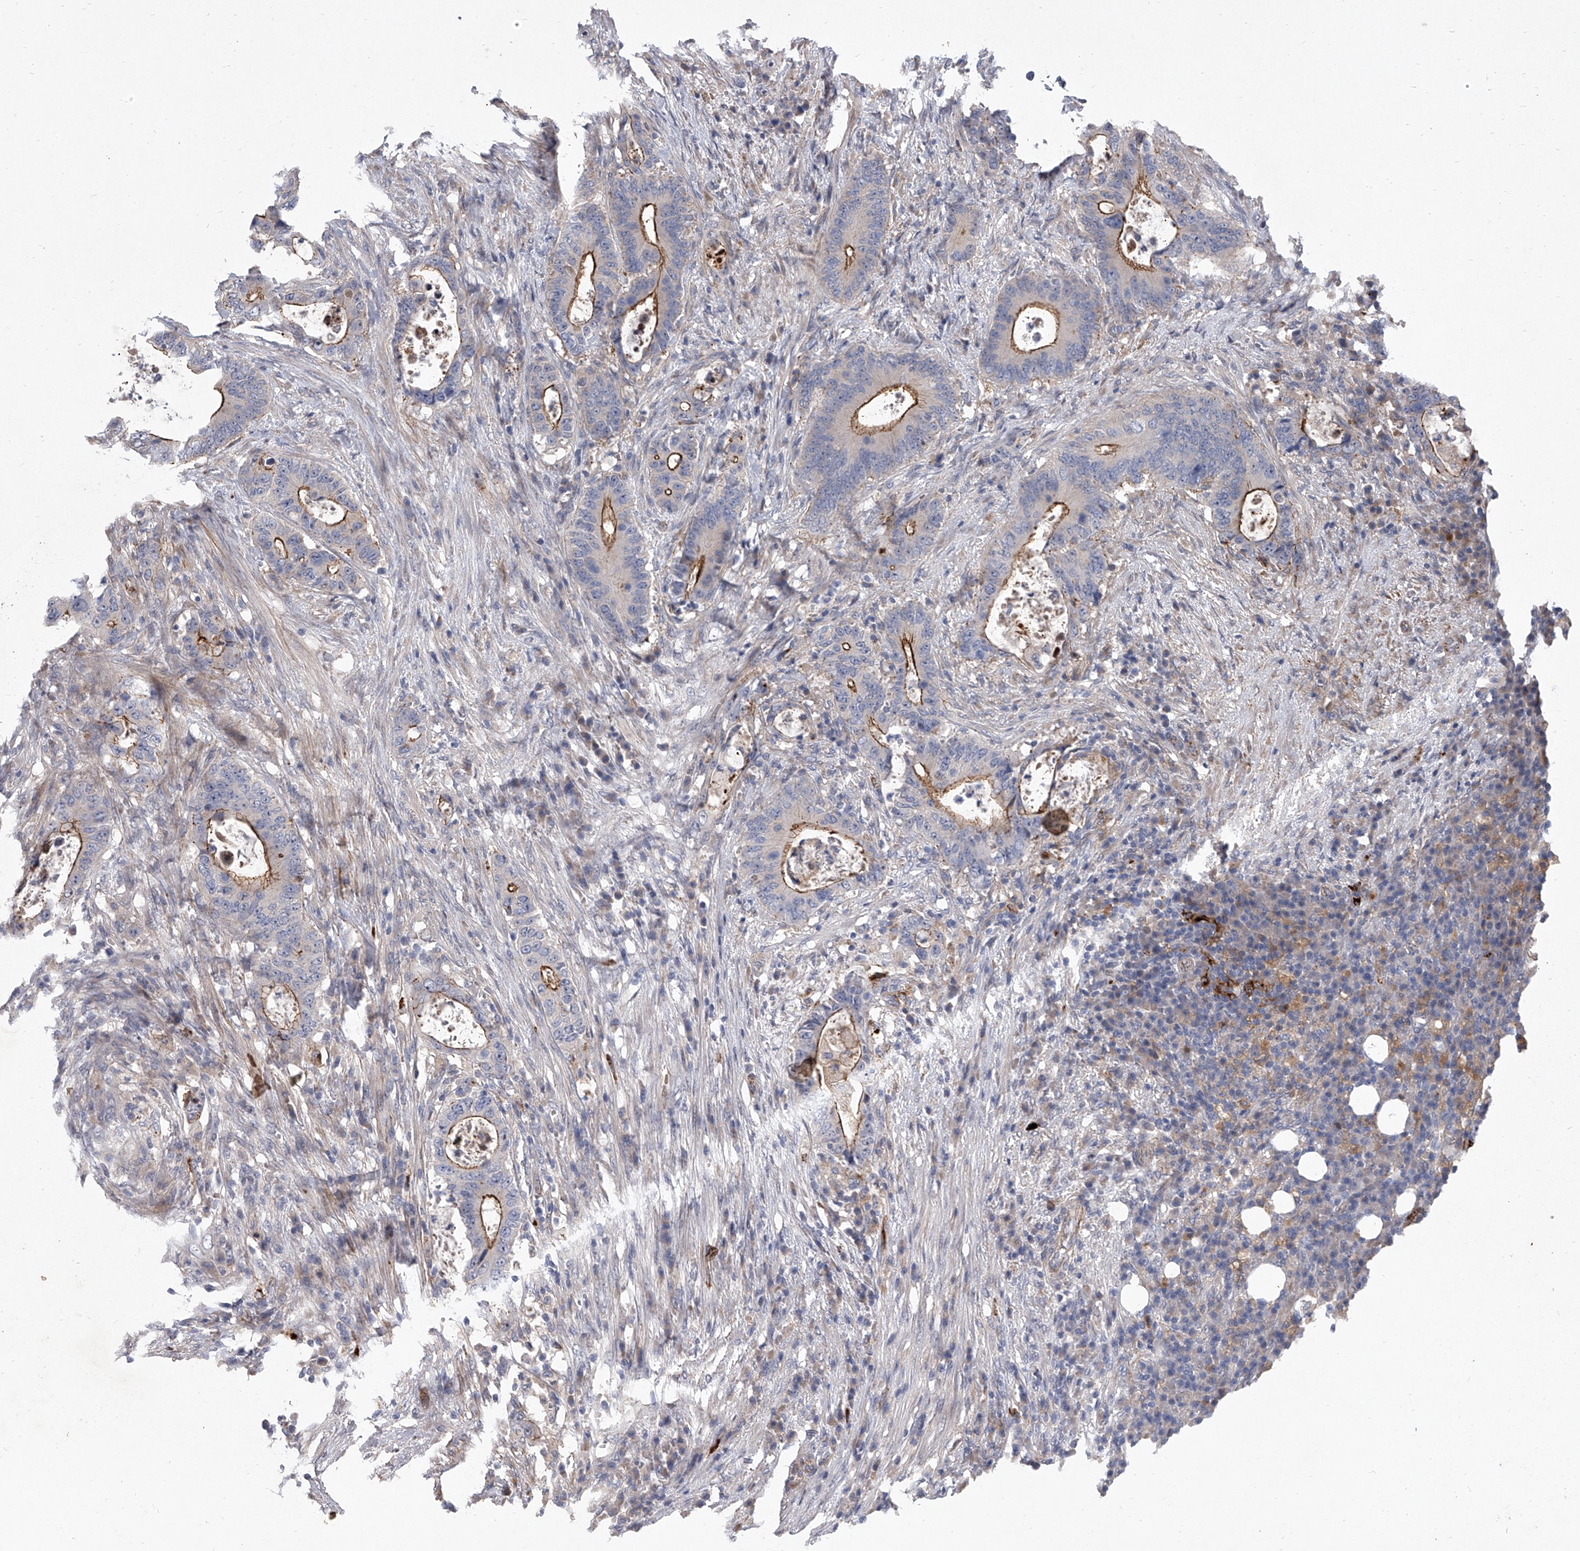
{"staining": {"intensity": "moderate", "quantity": "<25%", "location": "cytoplasmic/membranous"}, "tissue": "colorectal cancer", "cell_type": "Tumor cells", "image_type": "cancer", "snomed": [{"axis": "morphology", "description": "Adenocarcinoma, NOS"}, {"axis": "topography", "description": "Colon"}], "caption": "Brown immunohistochemical staining in human colorectal cancer shows moderate cytoplasmic/membranous positivity in about <25% of tumor cells.", "gene": "MINDY4", "patient": {"sex": "male", "age": 83}}